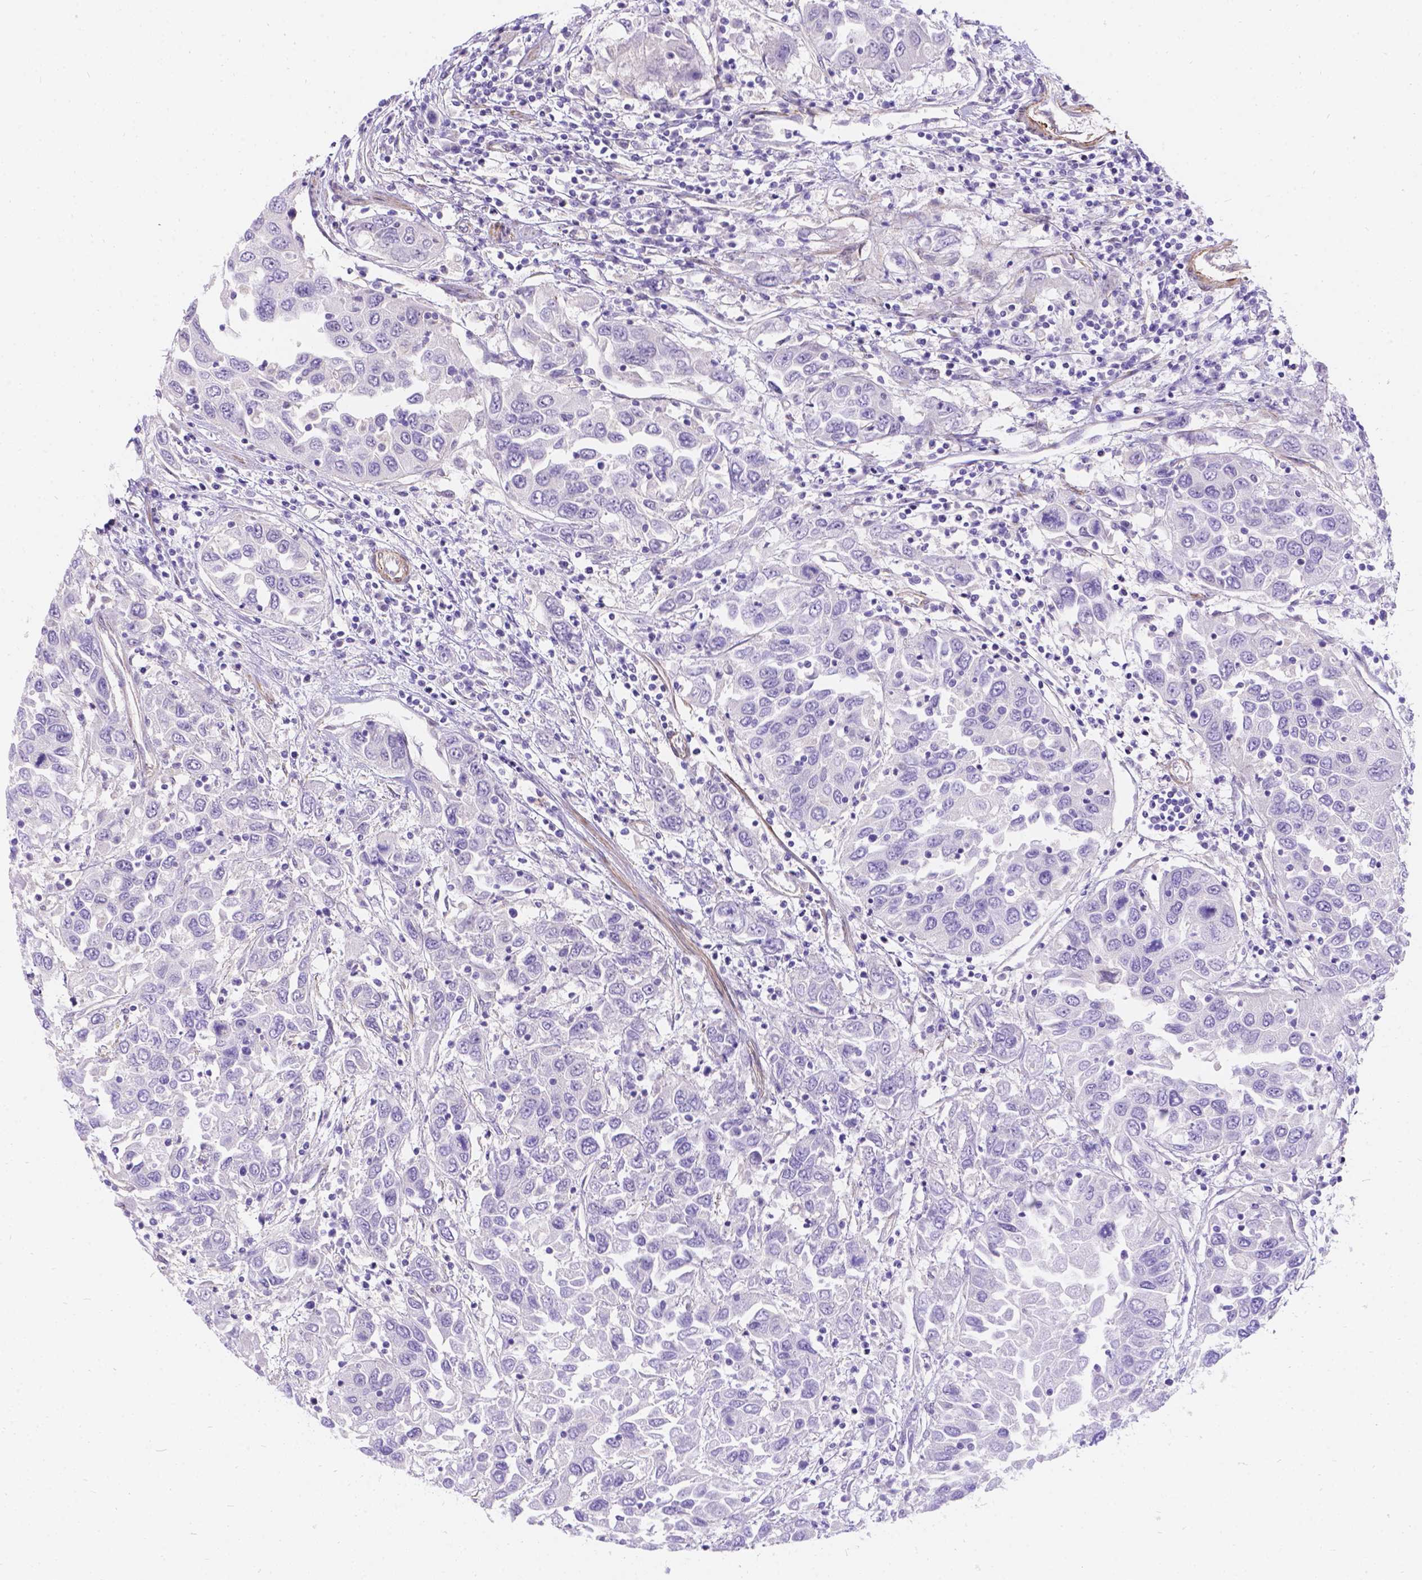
{"staining": {"intensity": "negative", "quantity": "none", "location": "none"}, "tissue": "urothelial cancer", "cell_type": "Tumor cells", "image_type": "cancer", "snomed": [{"axis": "morphology", "description": "Urothelial carcinoma, High grade"}, {"axis": "topography", "description": "Urinary bladder"}], "caption": "Immunohistochemistry (IHC) histopathology image of neoplastic tissue: human urothelial cancer stained with DAB (3,3'-diaminobenzidine) displays no significant protein expression in tumor cells.", "gene": "PALS1", "patient": {"sex": "male", "age": 76}}